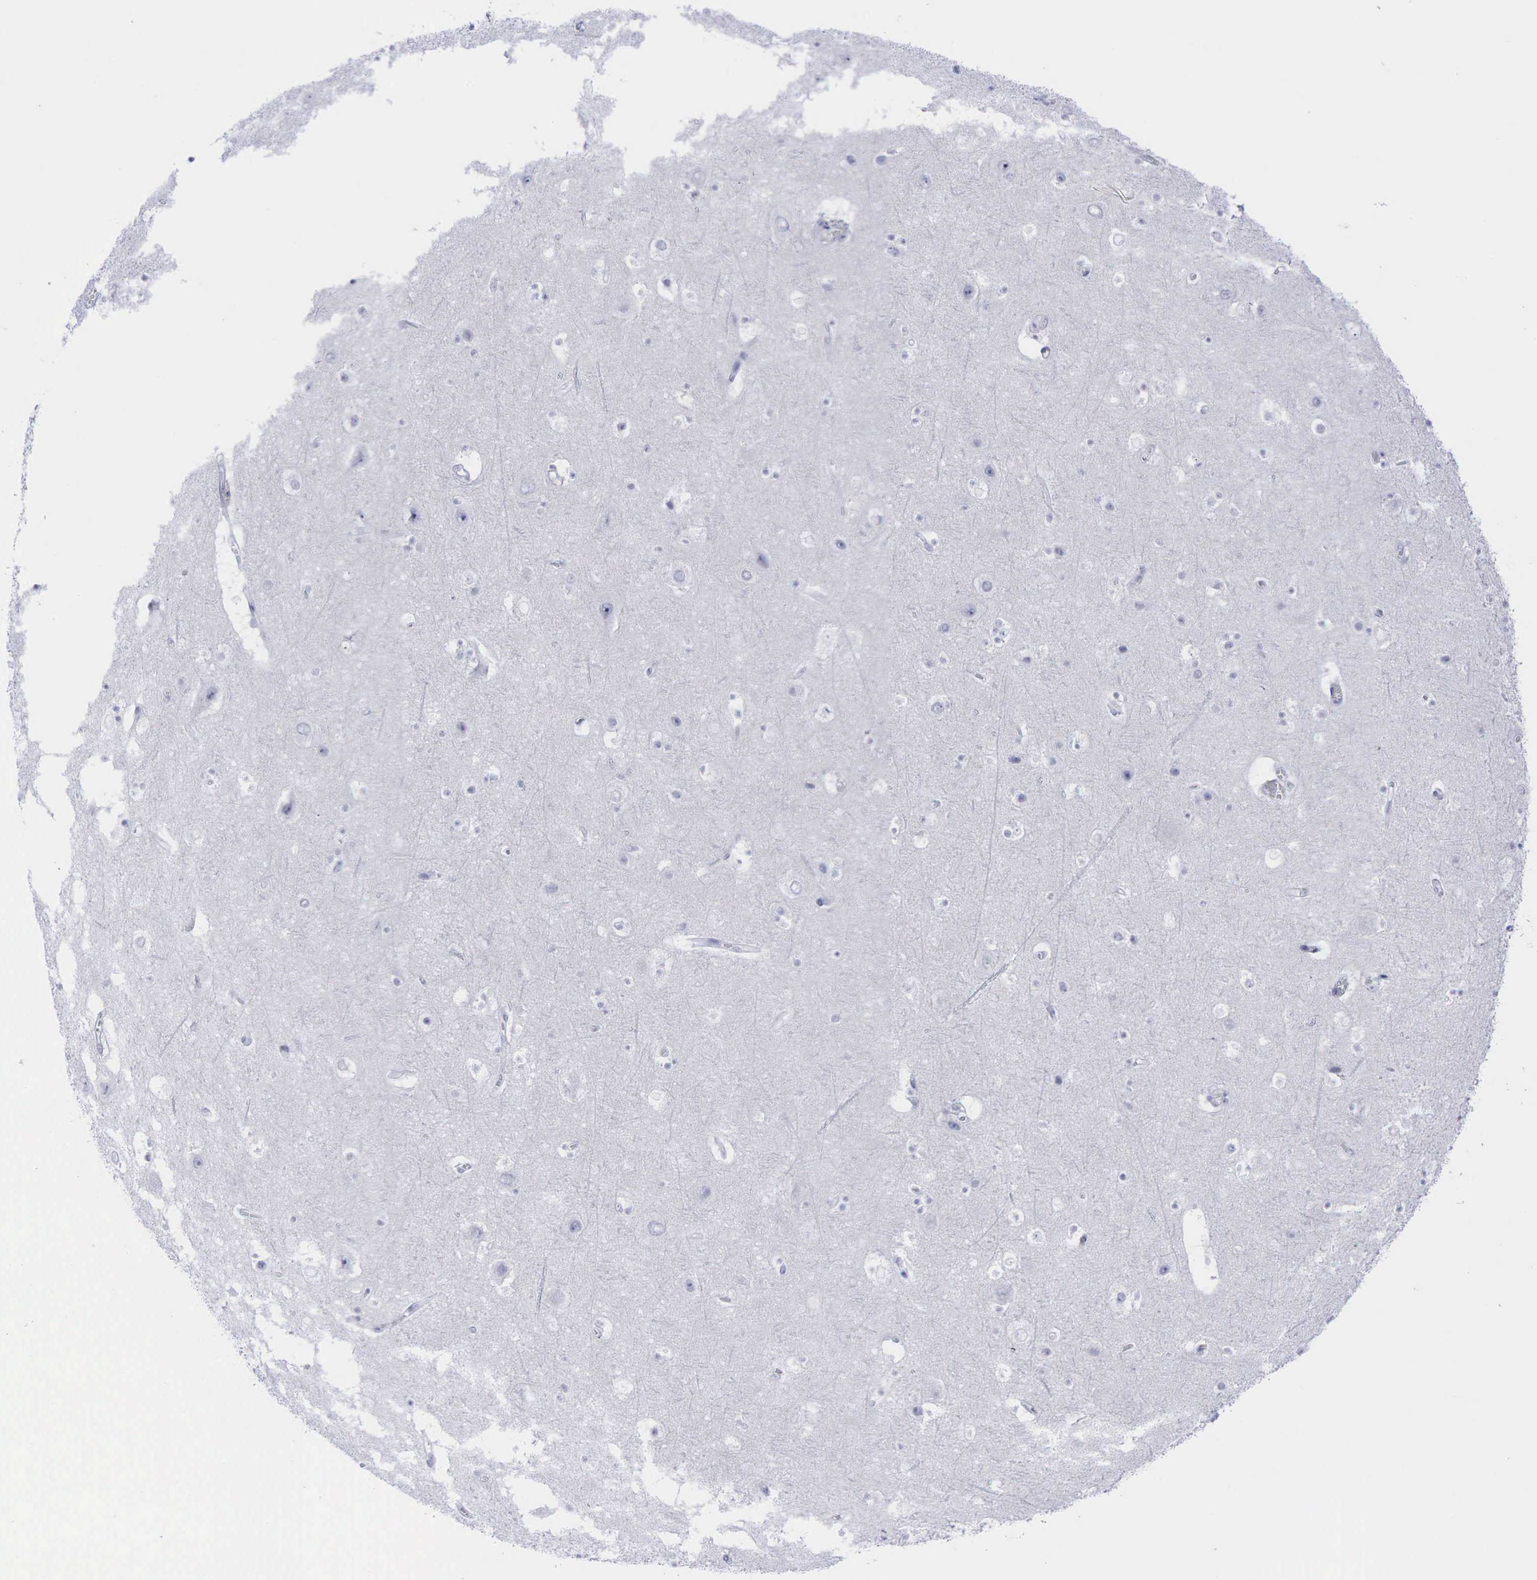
{"staining": {"intensity": "negative", "quantity": "none", "location": "none"}, "tissue": "cerebral cortex", "cell_type": "Endothelial cells", "image_type": "normal", "snomed": [{"axis": "morphology", "description": "Normal tissue, NOS"}, {"axis": "topography", "description": "Cerebral cortex"}], "caption": "A high-resolution photomicrograph shows immunohistochemistry (IHC) staining of benign cerebral cortex, which reveals no significant expression in endothelial cells.", "gene": "AR", "patient": {"sex": "male", "age": 45}}